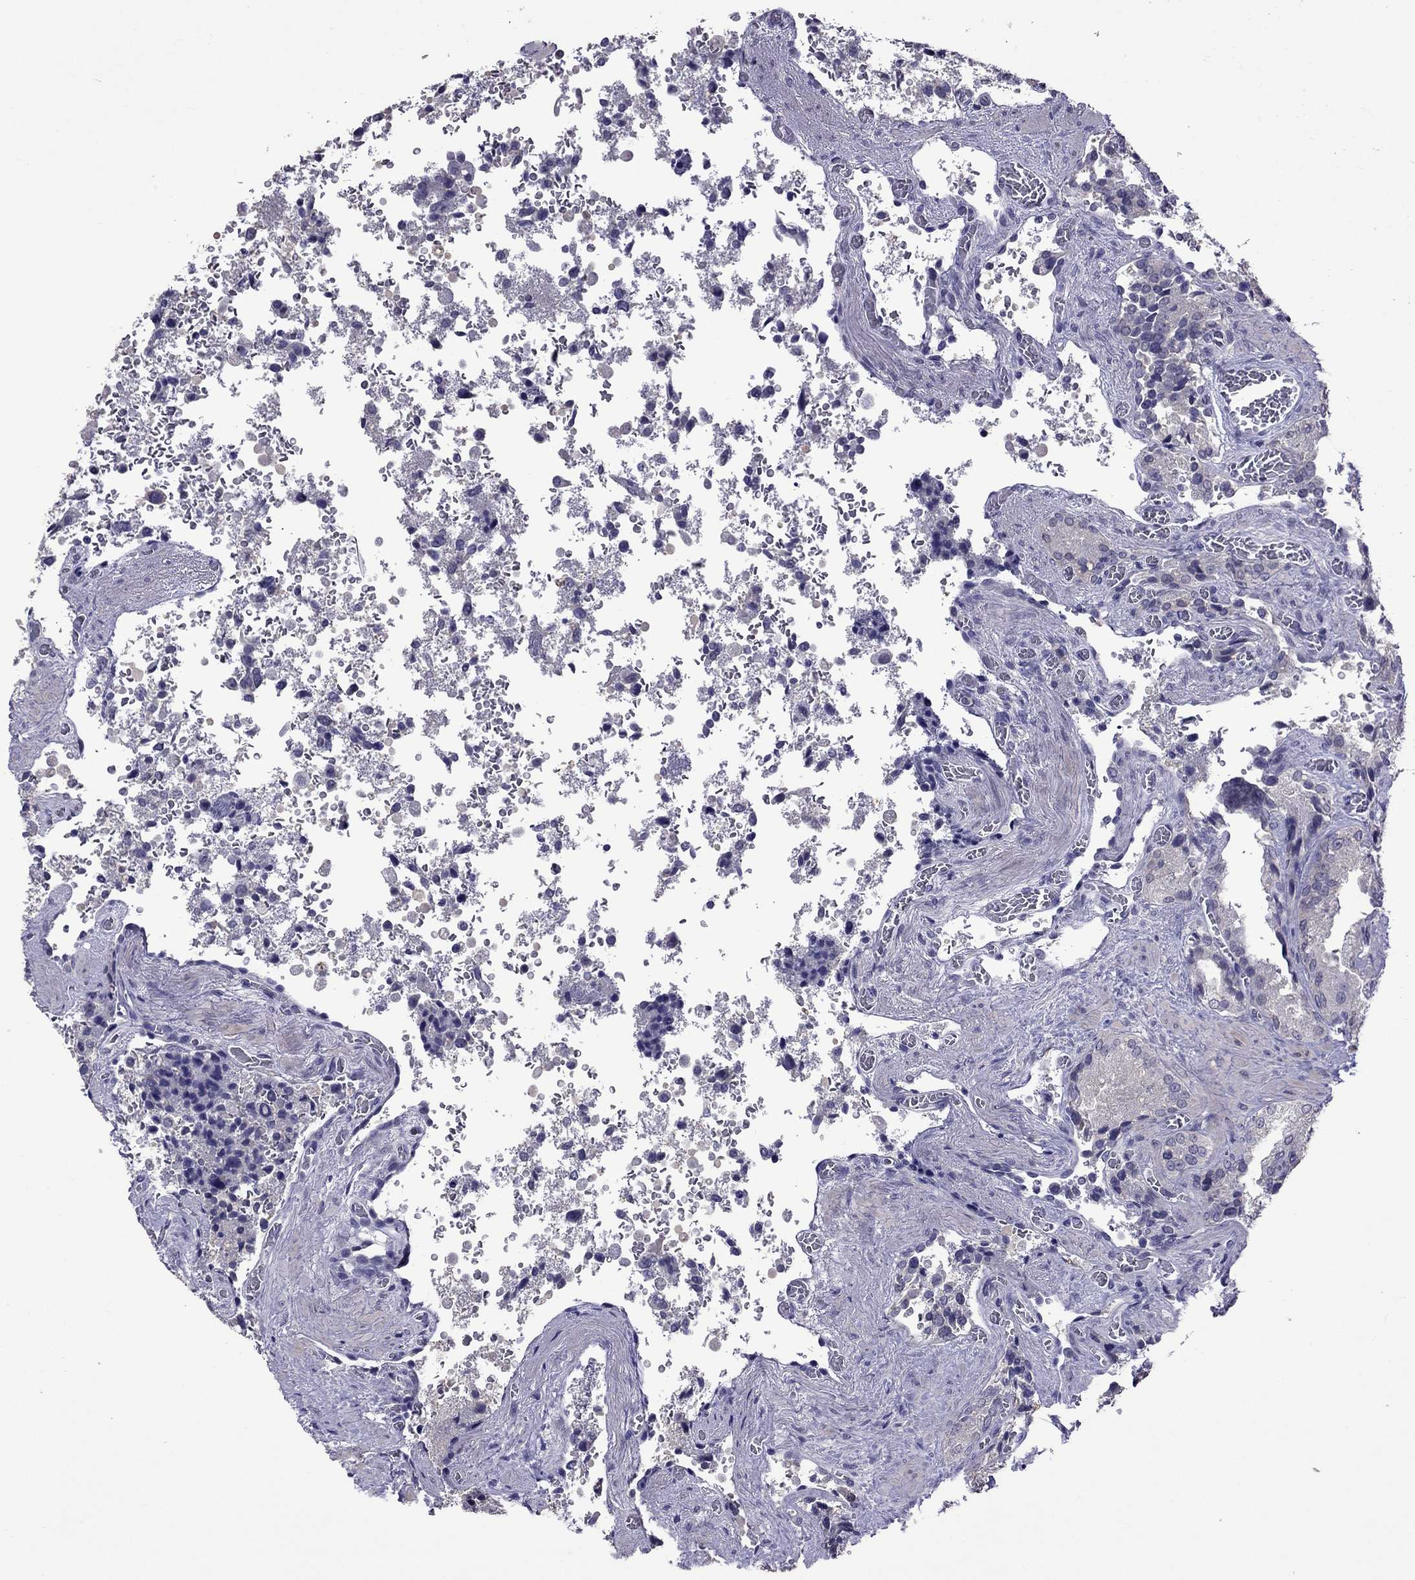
{"staining": {"intensity": "negative", "quantity": "none", "location": "none"}, "tissue": "seminal vesicle", "cell_type": "Glandular cells", "image_type": "normal", "snomed": [{"axis": "morphology", "description": "Normal tissue, NOS"}, {"axis": "topography", "description": "Seminal veicle"}], "caption": "This image is of benign seminal vesicle stained with IHC to label a protein in brown with the nuclei are counter-stained blue. There is no positivity in glandular cells. (Brightfield microscopy of DAB IHC at high magnification).", "gene": "AQP9", "patient": {"sex": "male", "age": 37}}